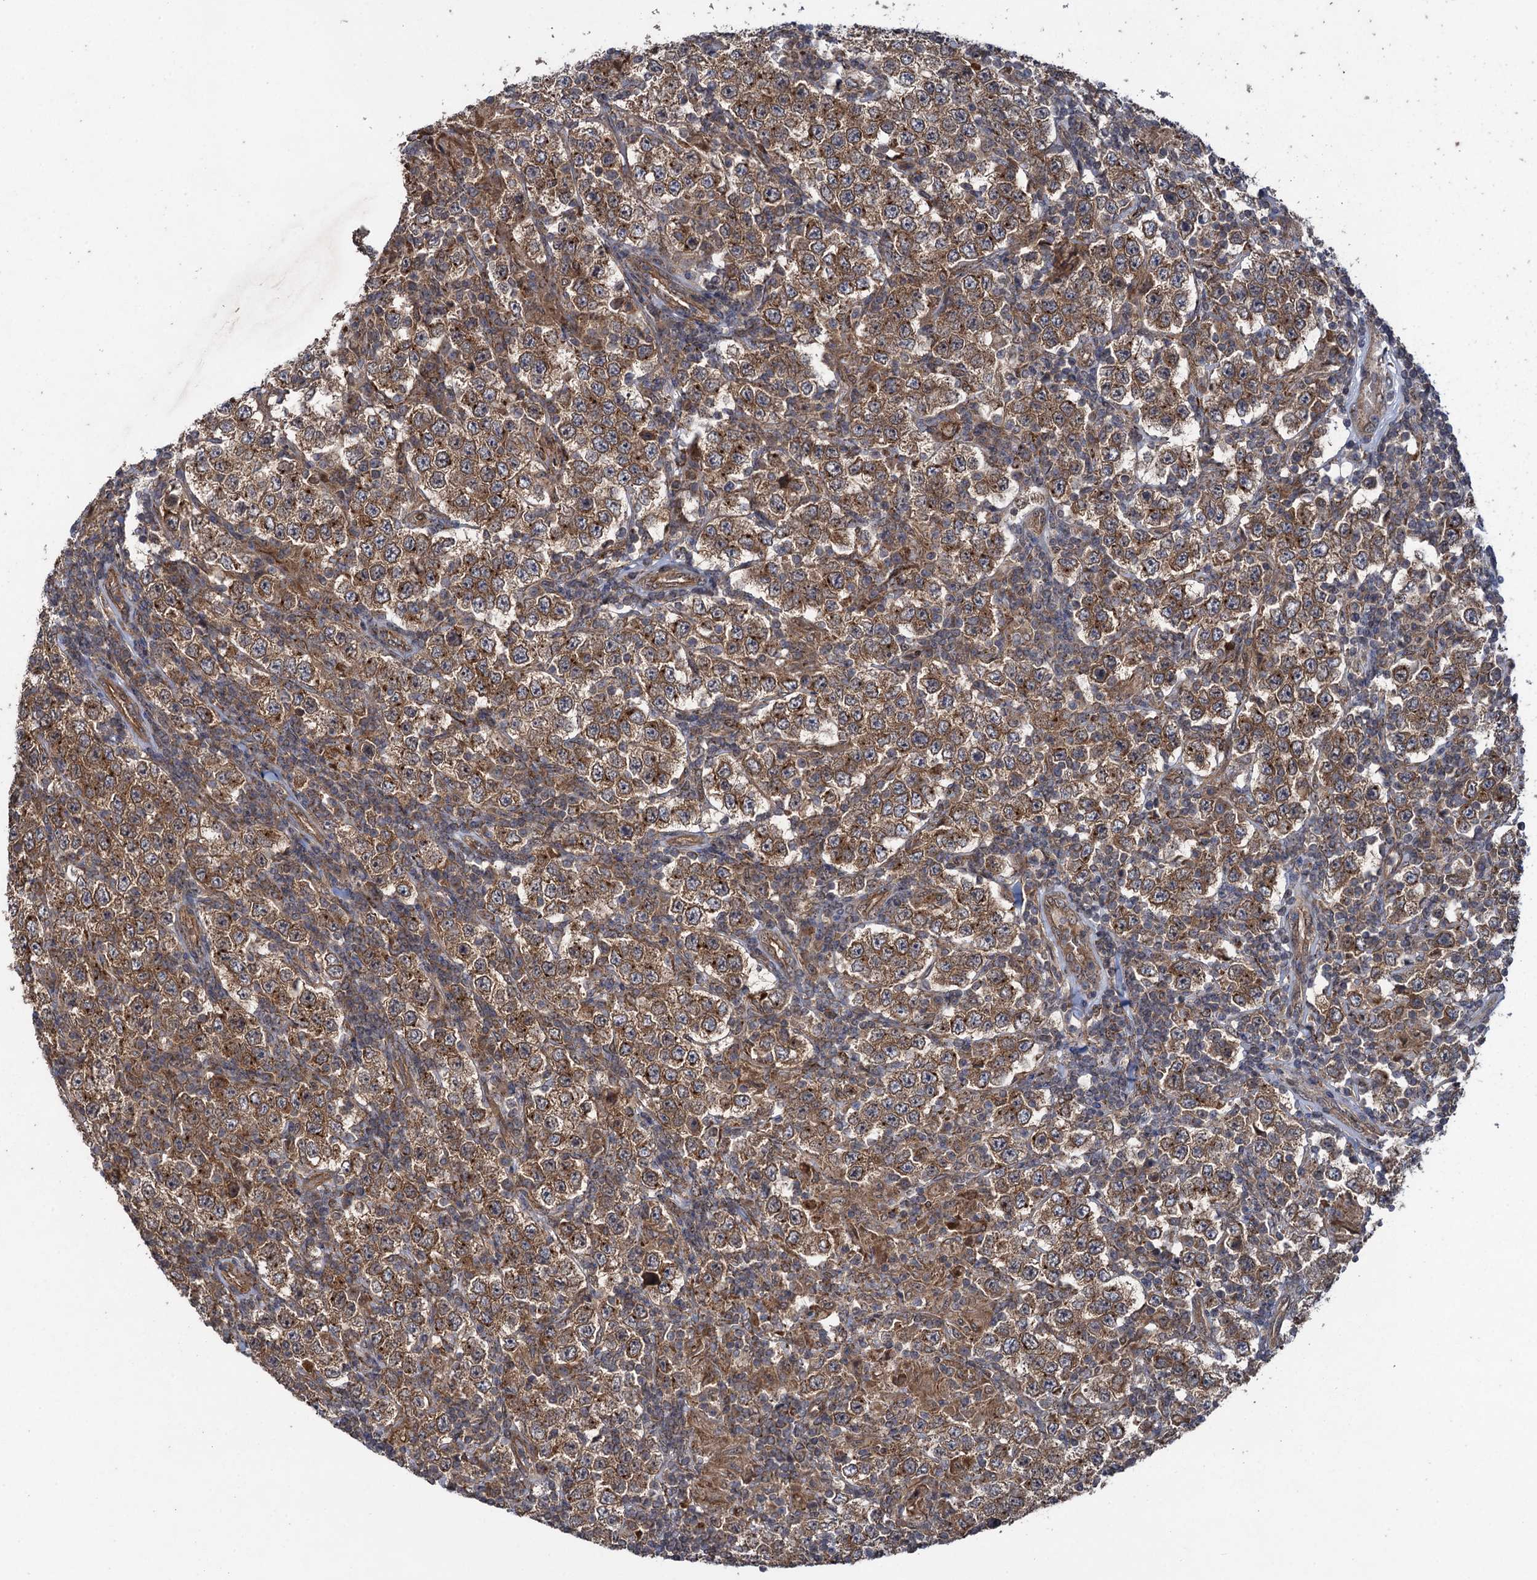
{"staining": {"intensity": "moderate", "quantity": ">75%", "location": "cytoplasmic/membranous"}, "tissue": "testis cancer", "cell_type": "Tumor cells", "image_type": "cancer", "snomed": [{"axis": "morphology", "description": "Normal tissue, NOS"}, {"axis": "morphology", "description": "Urothelial carcinoma, High grade"}, {"axis": "morphology", "description": "Seminoma, NOS"}, {"axis": "morphology", "description": "Carcinoma, Embryonal, NOS"}, {"axis": "topography", "description": "Urinary bladder"}, {"axis": "topography", "description": "Testis"}], "caption": "Human testis cancer (embryonal carcinoma) stained with a brown dye shows moderate cytoplasmic/membranous positive positivity in about >75% of tumor cells.", "gene": "HAUS1", "patient": {"sex": "male", "age": 41}}